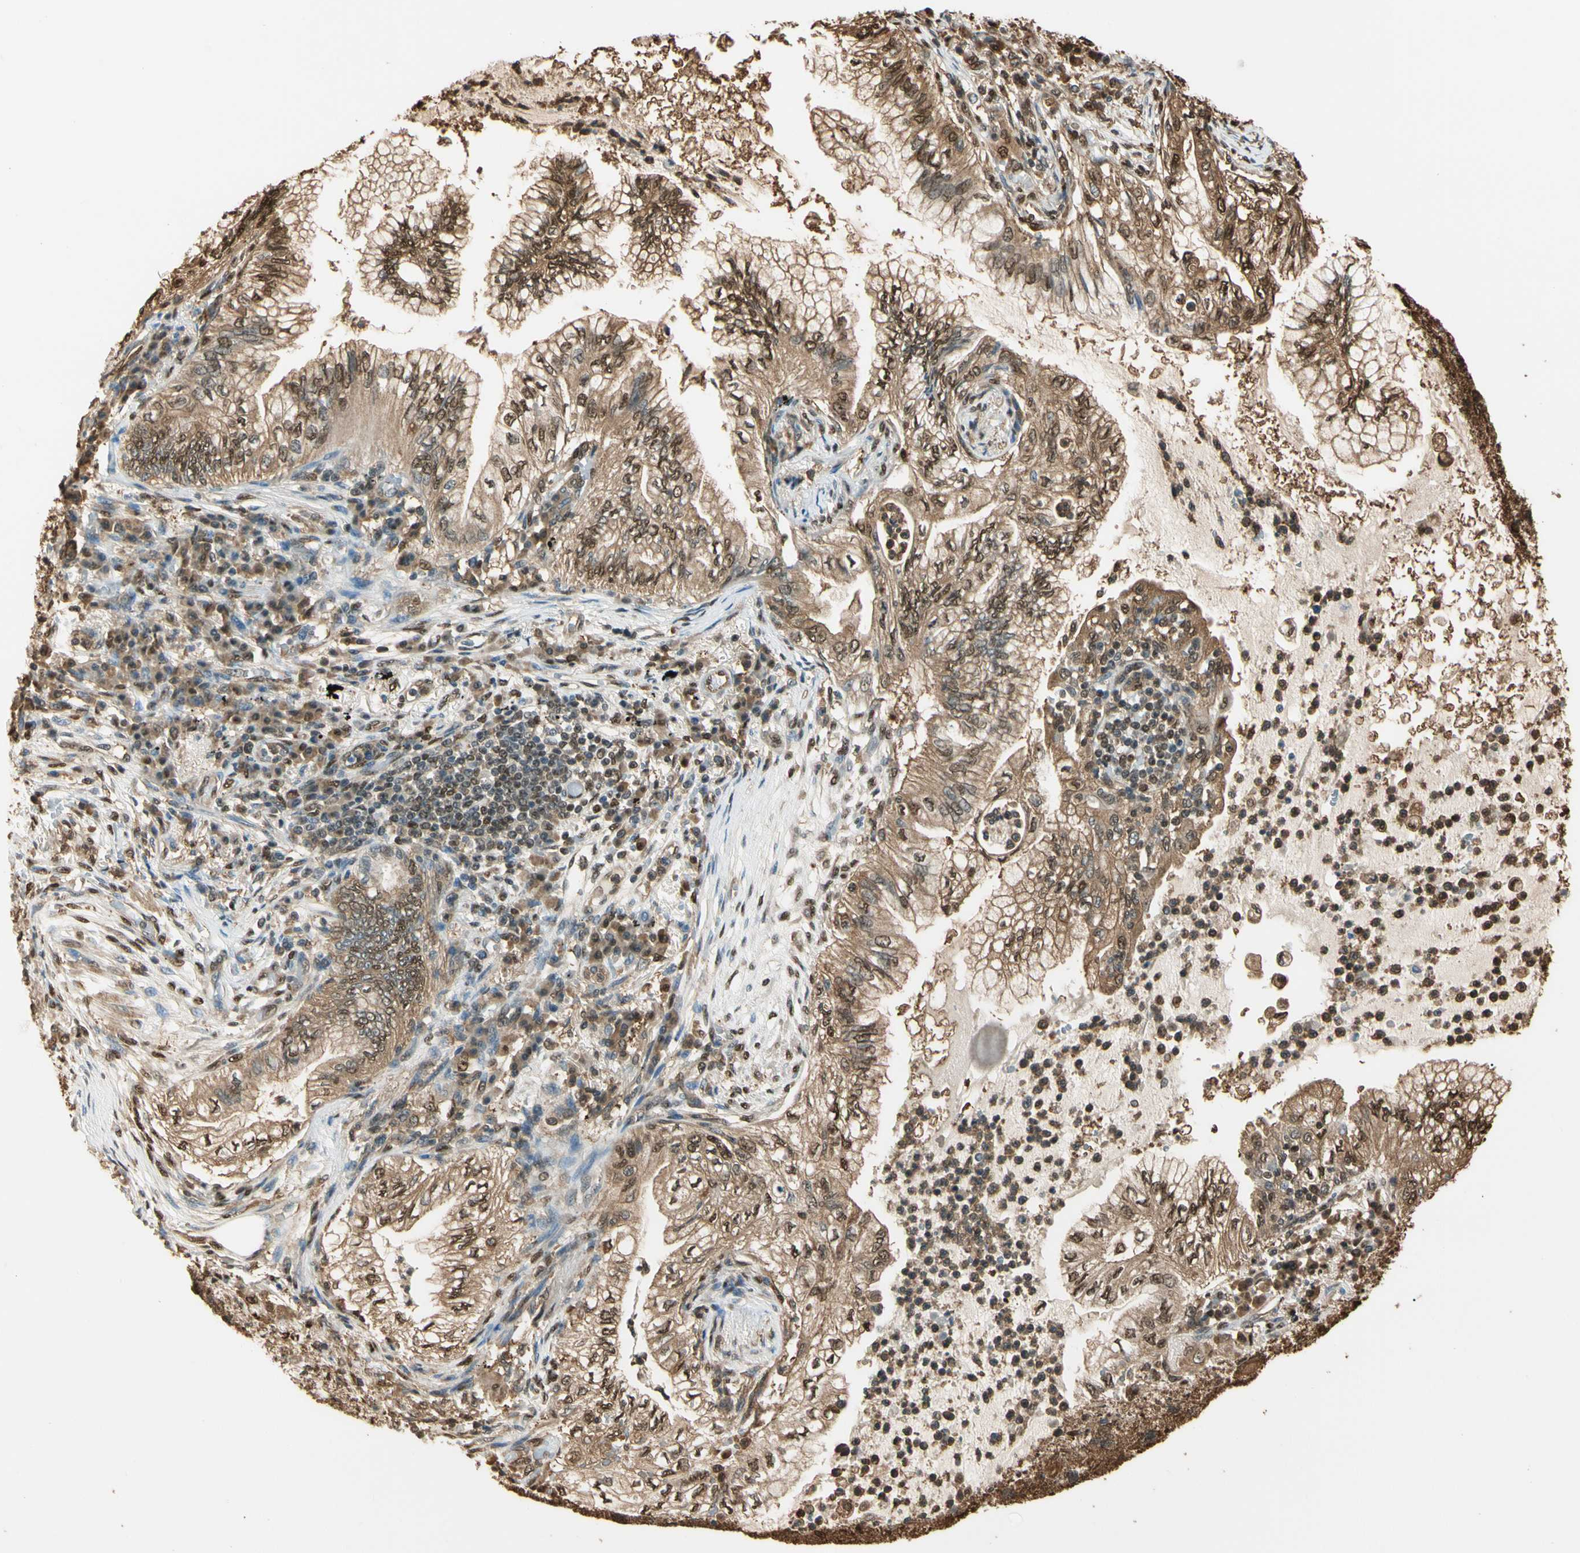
{"staining": {"intensity": "moderate", "quantity": ">75%", "location": "cytoplasmic/membranous,nuclear"}, "tissue": "lung cancer", "cell_type": "Tumor cells", "image_type": "cancer", "snomed": [{"axis": "morphology", "description": "Normal tissue, NOS"}, {"axis": "morphology", "description": "Adenocarcinoma, NOS"}, {"axis": "topography", "description": "Bronchus"}, {"axis": "topography", "description": "Lung"}], "caption": "Lung adenocarcinoma stained for a protein displays moderate cytoplasmic/membranous and nuclear positivity in tumor cells. The staining is performed using DAB brown chromogen to label protein expression. The nuclei are counter-stained blue using hematoxylin.", "gene": "PNCK", "patient": {"sex": "female", "age": 70}}